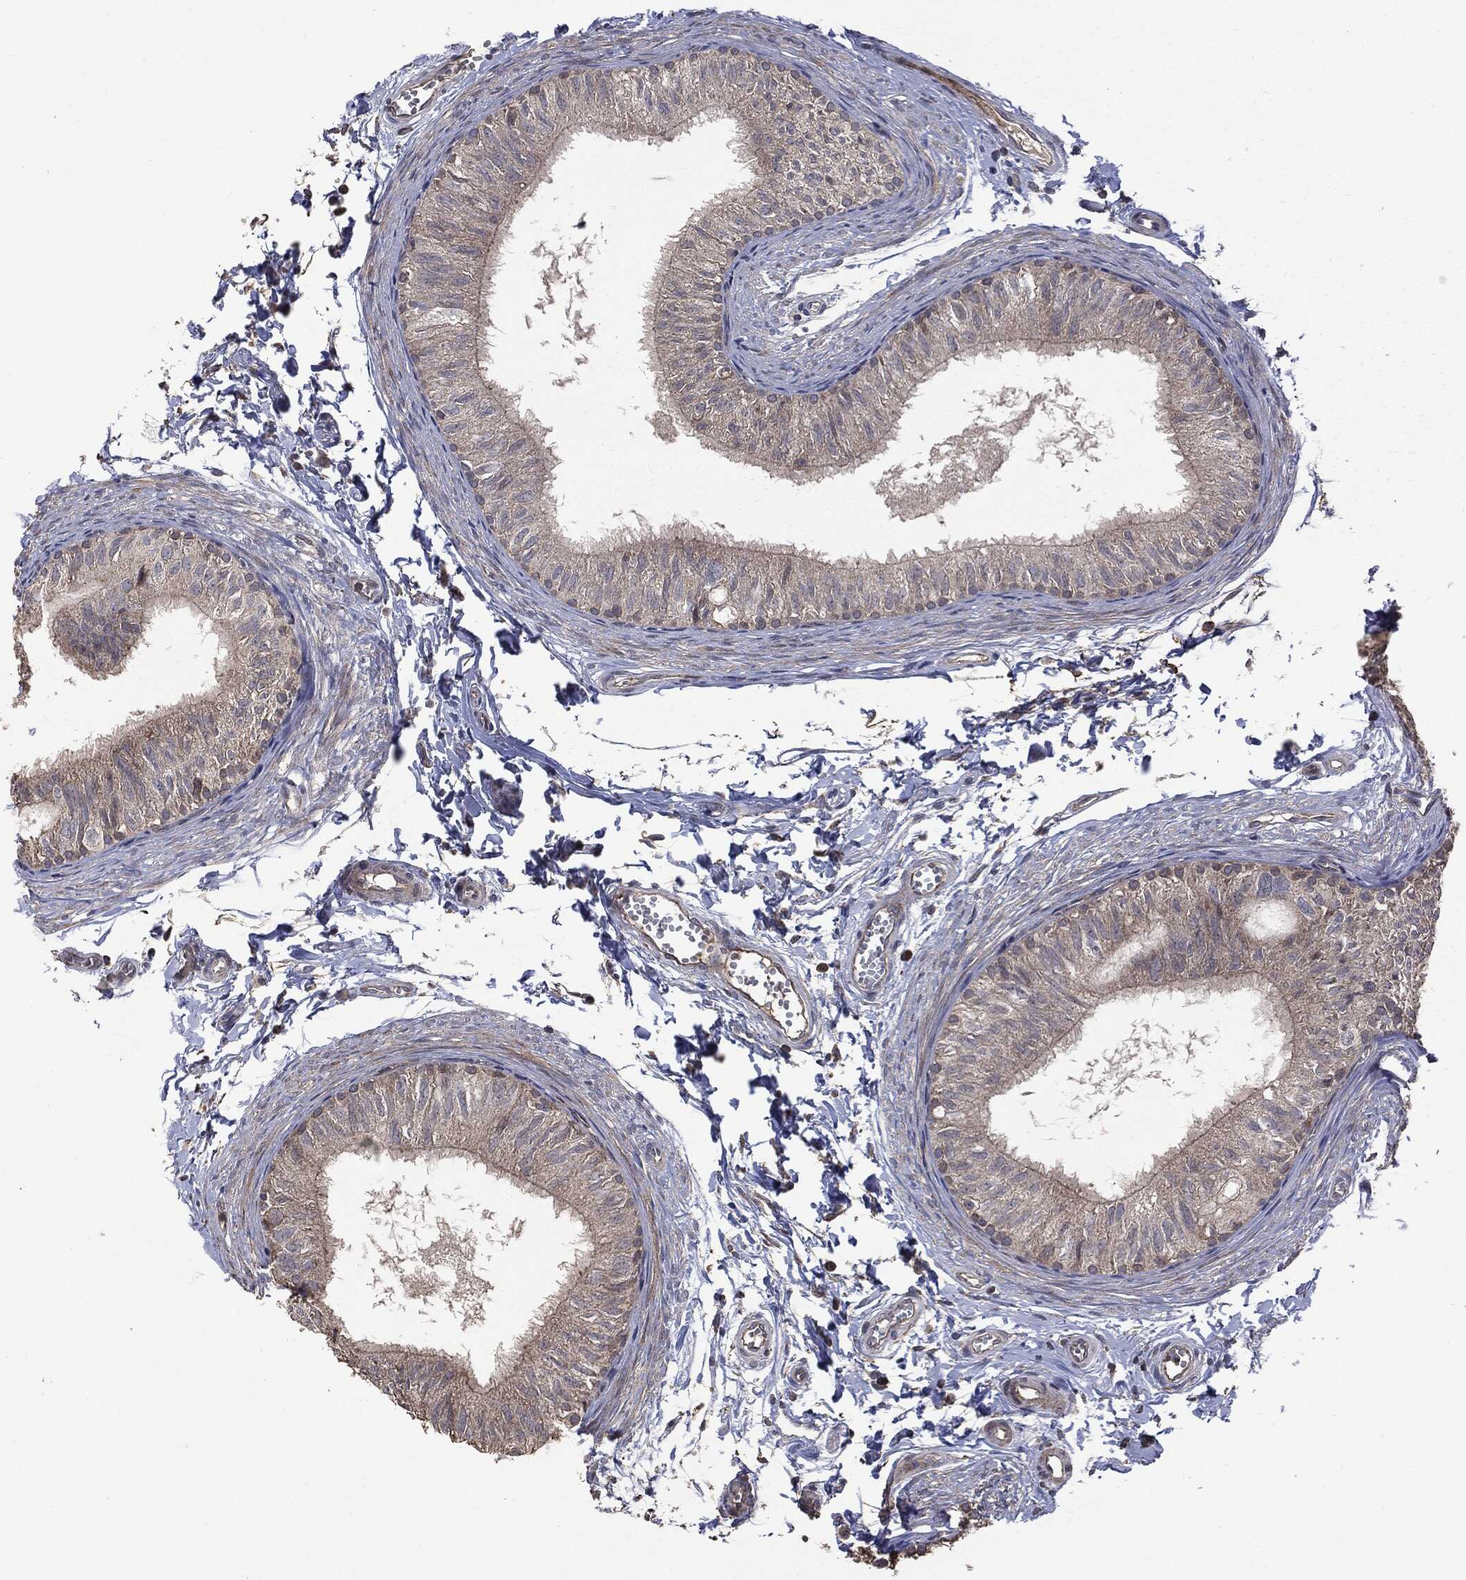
{"staining": {"intensity": "weak", "quantity": "25%-75%", "location": "cytoplasmic/membranous"}, "tissue": "epididymis", "cell_type": "Glandular cells", "image_type": "normal", "snomed": [{"axis": "morphology", "description": "Normal tissue, NOS"}, {"axis": "topography", "description": "Epididymis"}], "caption": "Protein staining demonstrates weak cytoplasmic/membranous staining in about 25%-75% of glandular cells in benign epididymis. Using DAB (3,3'-diaminobenzidine) (brown) and hematoxylin (blue) stains, captured at high magnification using brightfield microscopy.", "gene": "MTOR", "patient": {"sex": "male", "age": 22}}